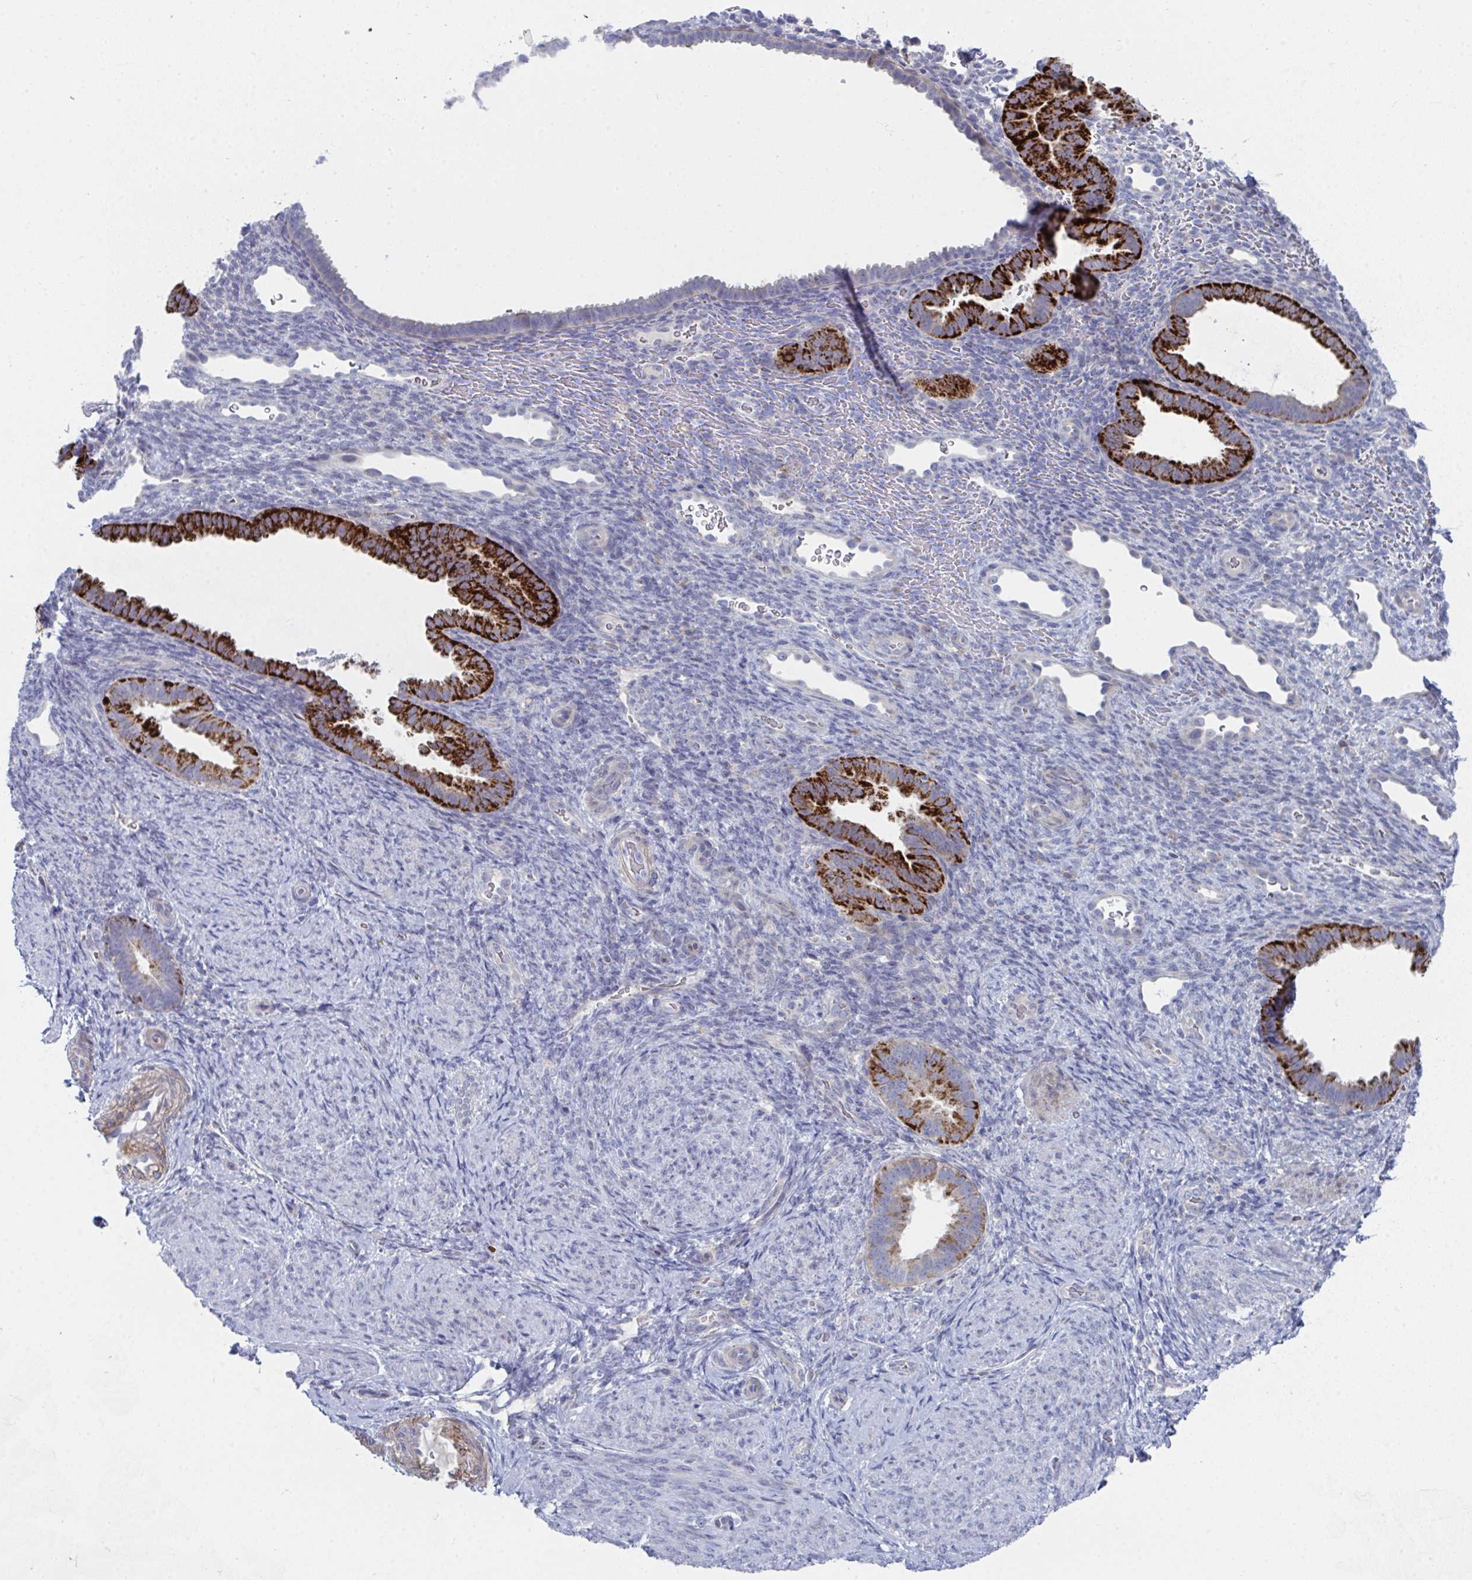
{"staining": {"intensity": "negative", "quantity": "none", "location": "none"}, "tissue": "endometrium", "cell_type": "Cells in endometrial stroma", "image_type": "normal", "snomed": [{"axis": "morphology", "description": "Normal tissue, NOS"}, {"axis": "topography", "description": "Endometrium"}], "caption": "Micrograph shows no significant protein staining in cells in endometrial stroma of benign endometrium.", "gene": "VWDE", "patient": {"sex": "female", "age": 34}}